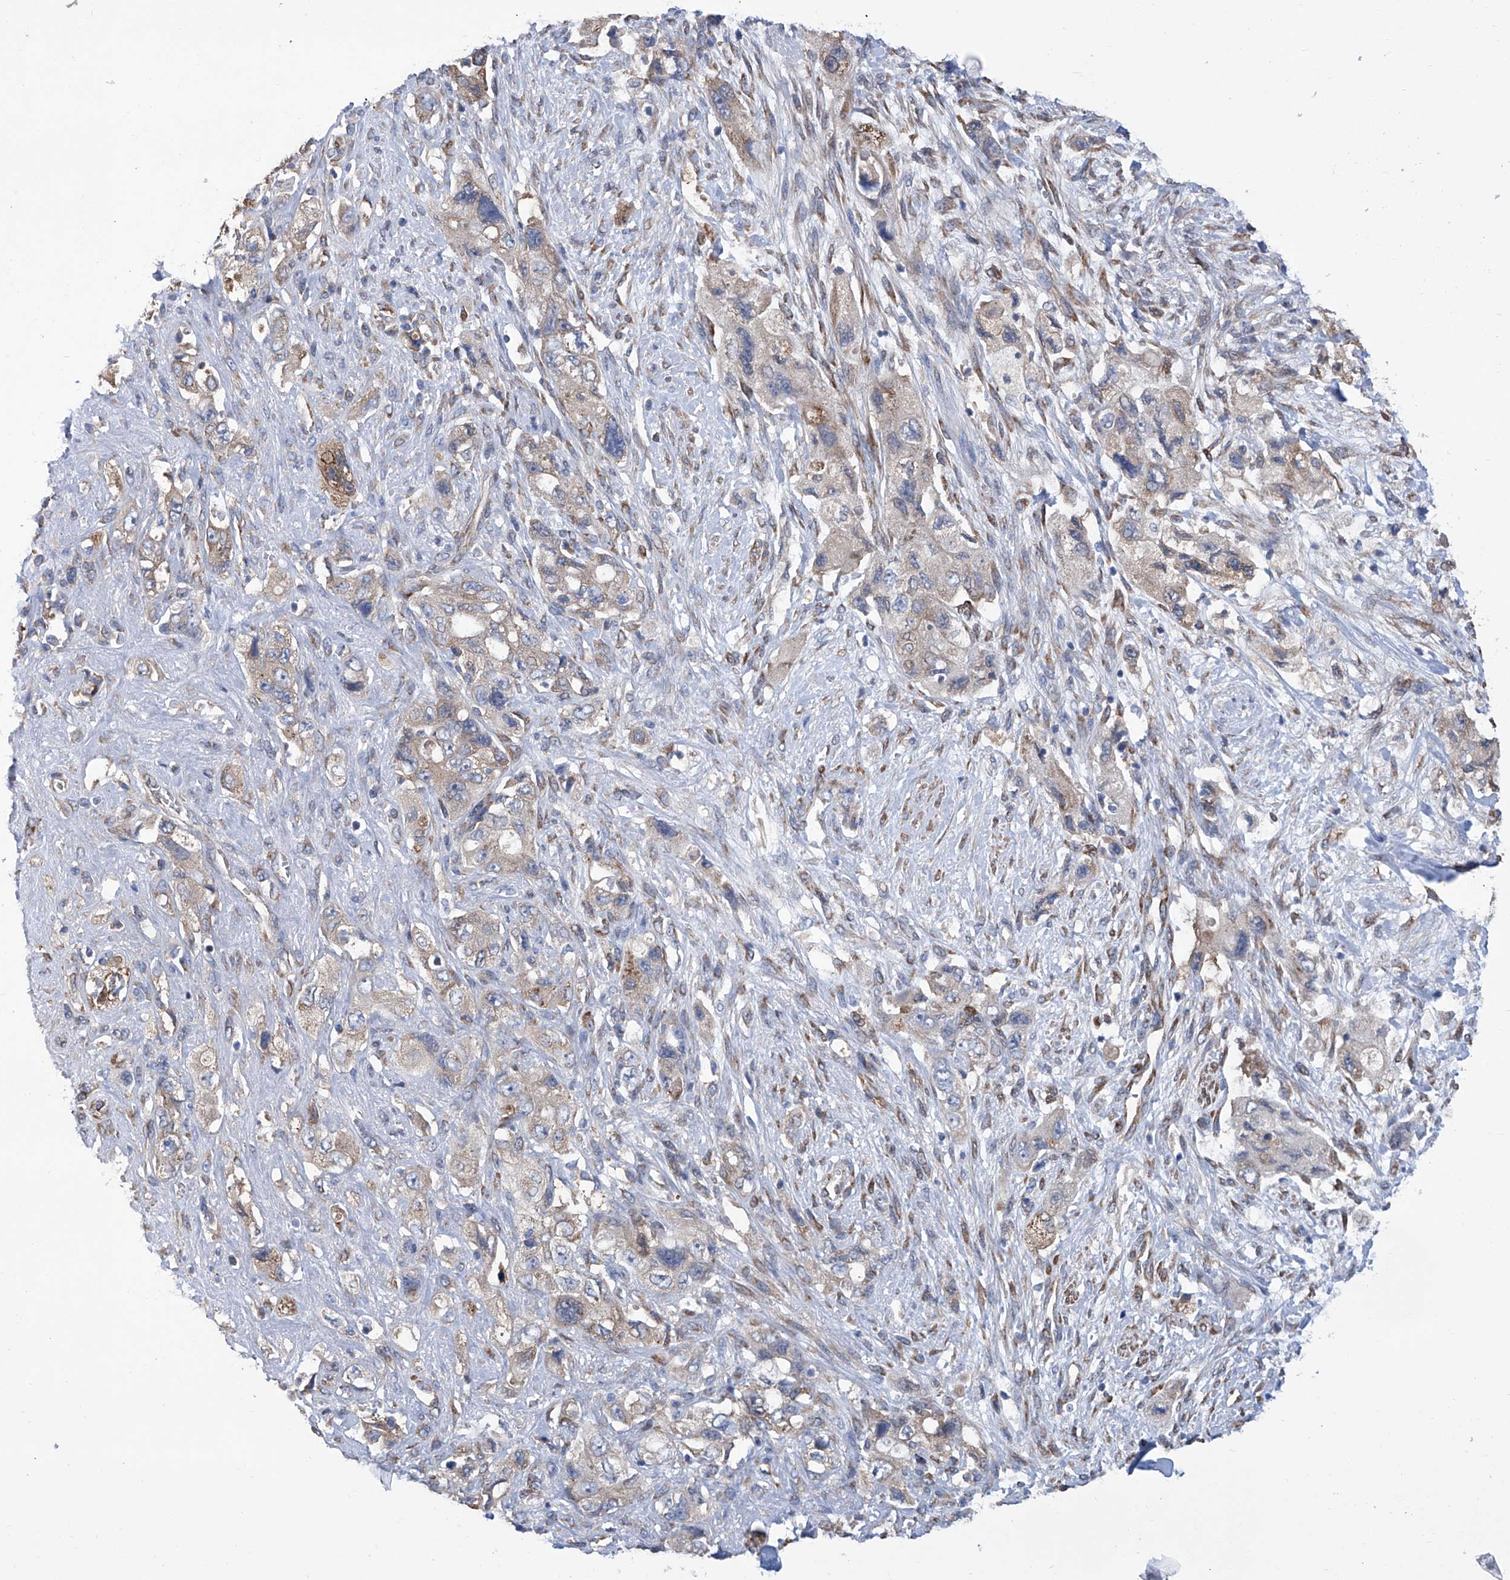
{"staining": {"intensity": "weak", "quantity": "<25%", "location": "cytoplasmic/membranous"}, "tissue": "pancreatic cancer", "cell_type": "Tumor cells", "image_type": "cancer", "snomed": [{"axis": "morphology", "description": "Adenocarcinoma, NOS"}, {"axis": "topography", "description": "Pancreas"}], "caption": "Immunohistochemistry of adenocarcinoma (pancreatic) displays no expression in tumor cells. The staining is performed using DAB (3,3'-diaminobenzidine) brown chromogen with nuclei counter-stained in using hematoxylin.", "gene": "SMS", "patient": {"sex": "female", "age": 73}}